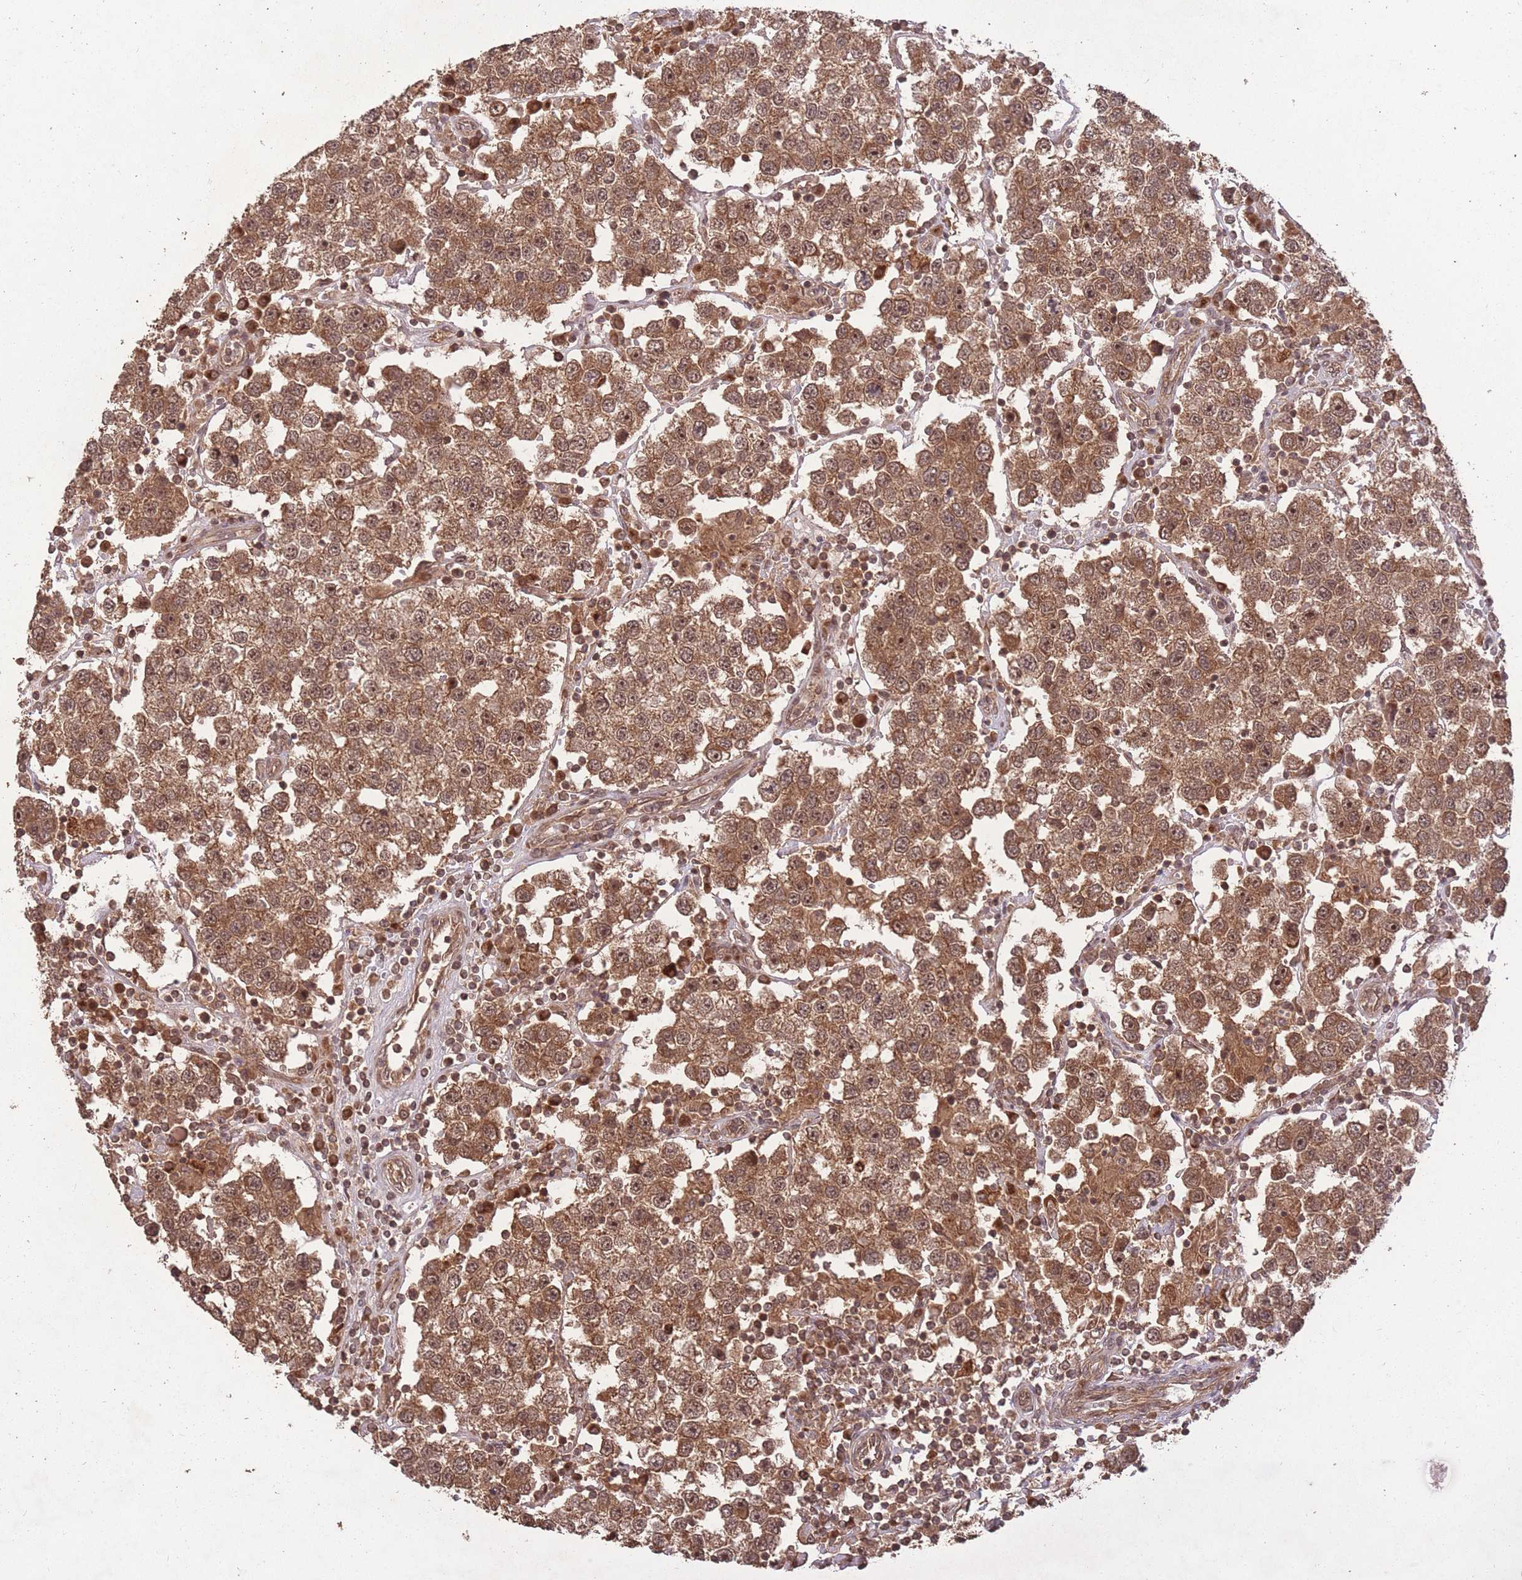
{"staining": {"intensity": "strong", "quantity": ">75%", "location": "cytoplasmic/membranous,nuclear"}, "tissue": "testis cancer", "cell_type": "Tumor cells", "image_type": "cancer", "snomed": [{"axis": "morphology", "description": "Seminoma, NOS"}, {"axis": "topography", "description": "Testis"}], "caption": "Seminoma (testis) was stained to show a protein in brown. There is high levels of strong cytoplasmic/membranous and nuclear expression in about >75% of tumor cells.", "gene": "ERBB3", "patient": {"sex": "male", "age": 37}}